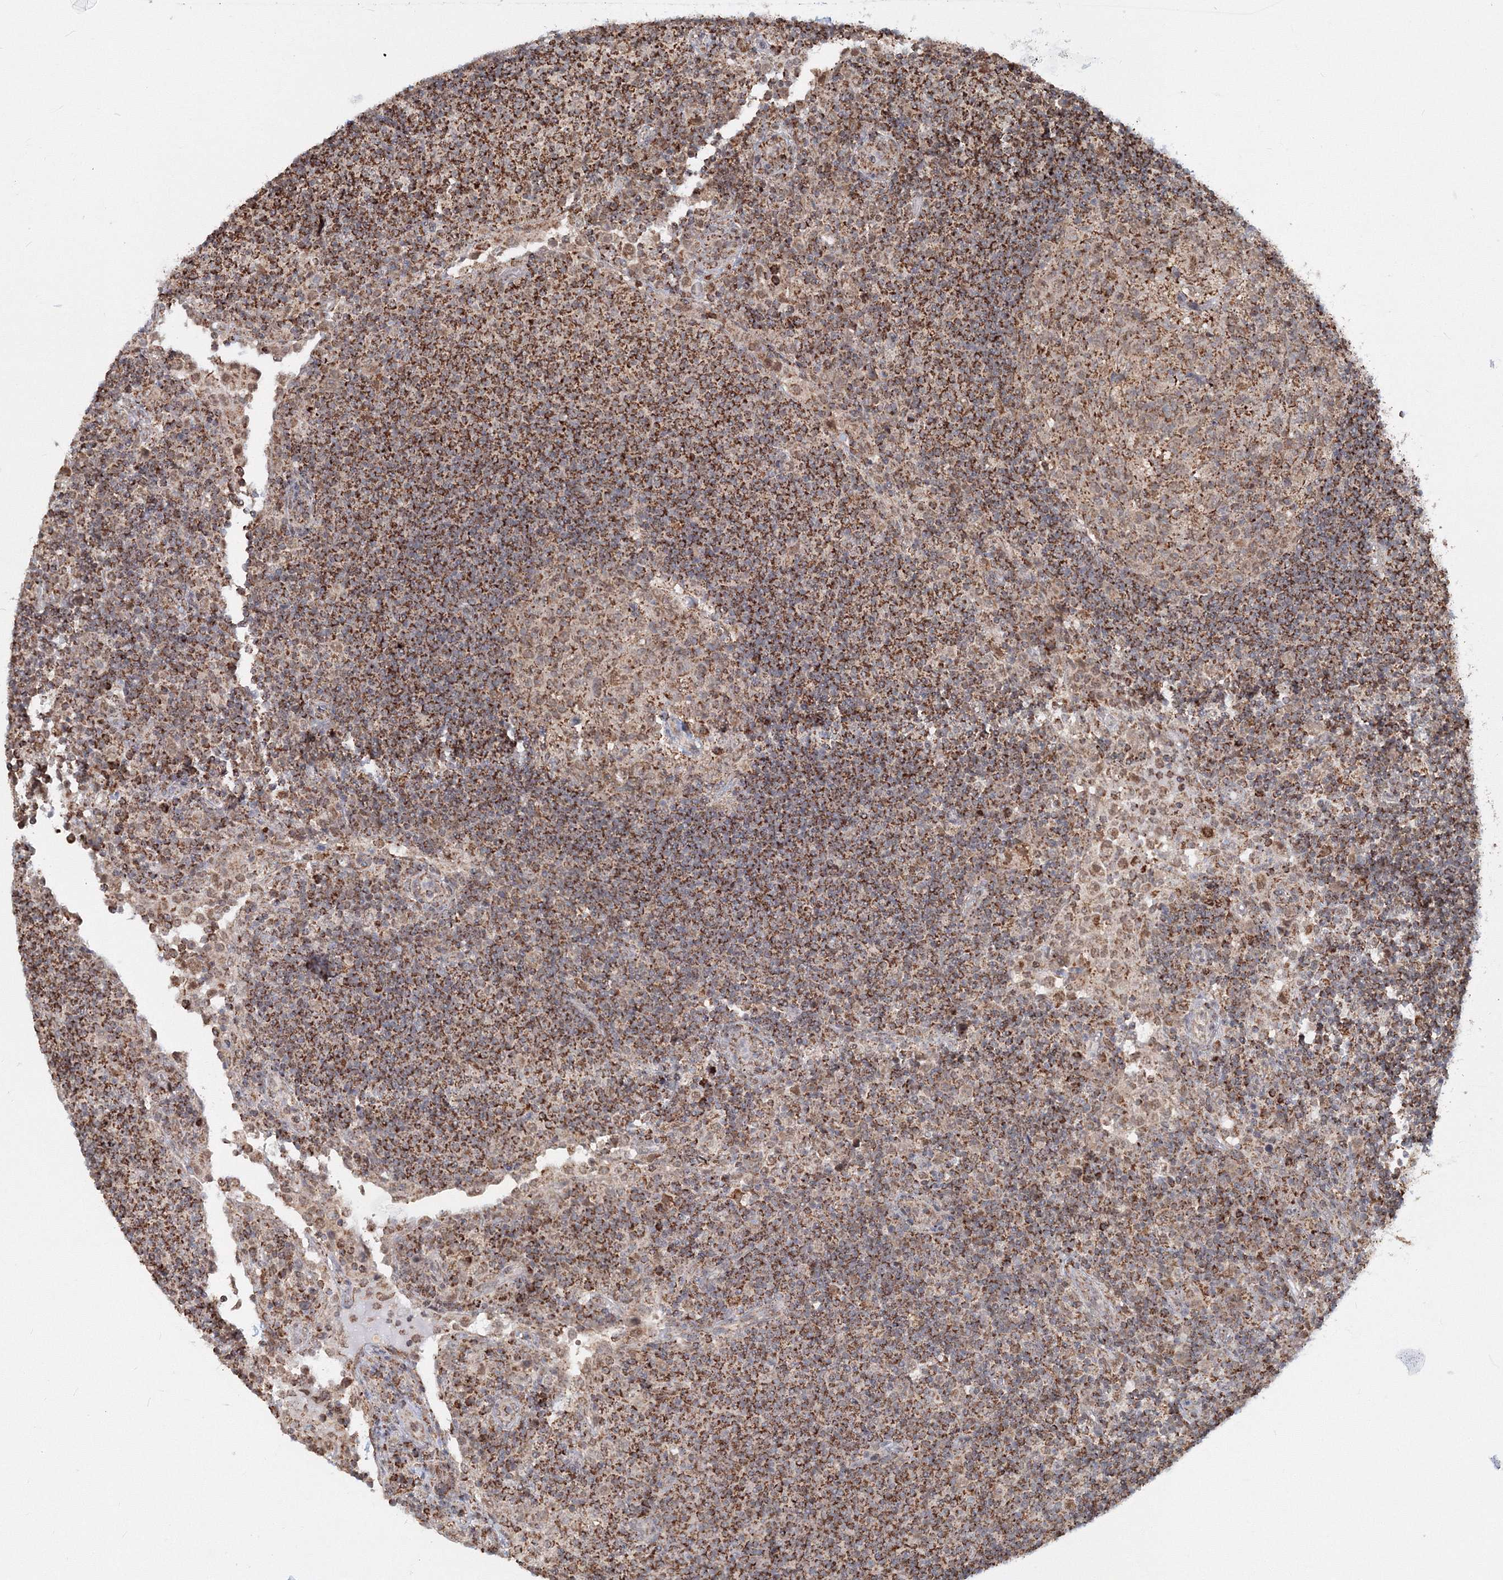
{"staining": {"intensity": "moderate", "quantity": ">75%", "location": "cytoplasmic/membranous"}, "tissue": "lymph node", "cell_type": "Germinal center cells", "image_type": "normal", "snomed": [{"axis": "morphology", "description": "Normal tissue, NOS"}, {"axis": "topography", "description": "Lymph node"}], "caption": "Immunohistochemical staining of unremarkable lymph node displays >75% levels of moderate cytoplasmic/membranous protein expression in about >75% of germinal center cells.", "gene": "PSMD6", "patient": {"sex": "female", "age": 53}}